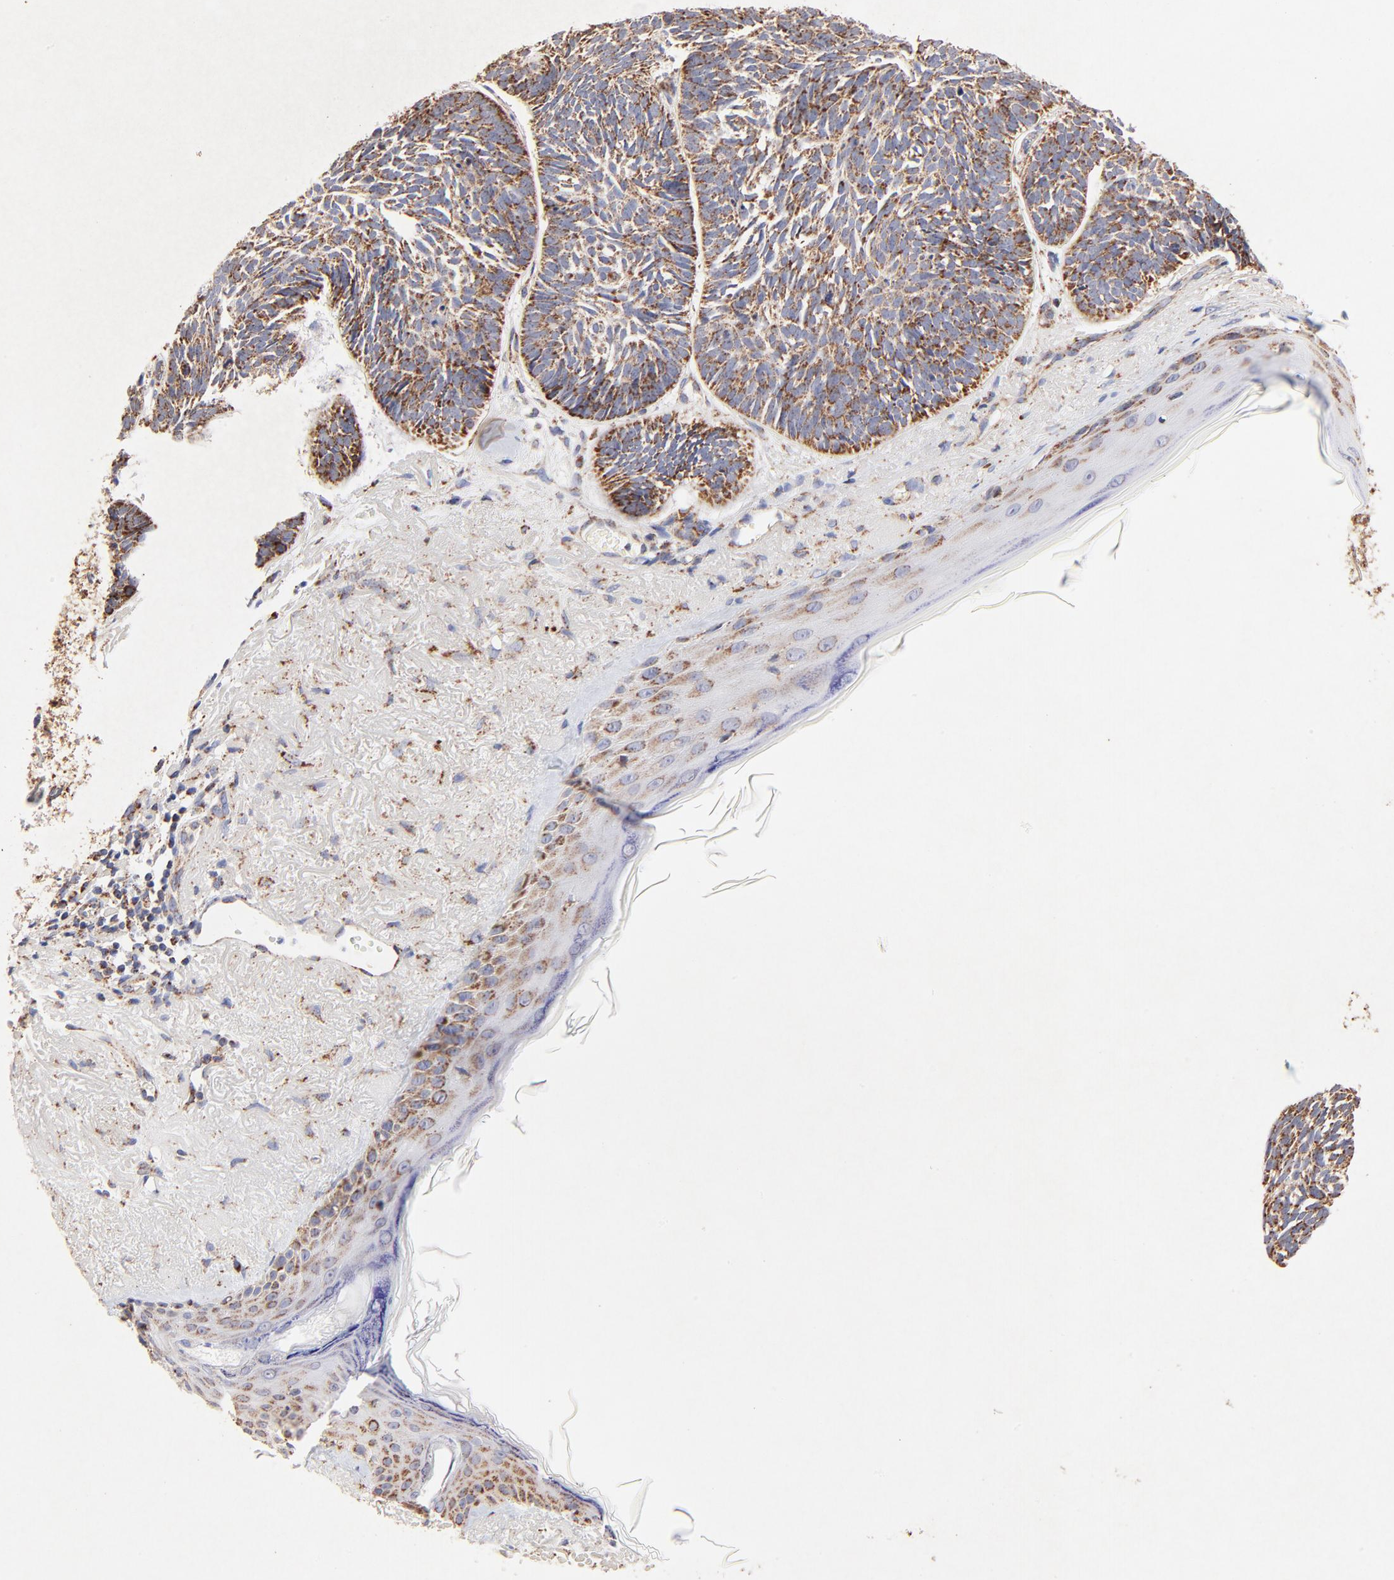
{"staining": {"intensity": "moderate", "quantity": ">75%", "location": "cytoplasmic/membranous"}, "tissue": "skin cancer", "cell_type": "Tumor cells", "image_type": "cancer", "snomed": [{"axis": "morphology", "description": "Basal cell carcinoma"}, {"axis": "topography", "description": "Skin"}], "caption": "Immunohistochemistry (IHC) of human skin cancer (basal cell carcinoma) demonstrates medium levels of moderate cytoplasmic/membranous positivity in approximately >75% of tumor cells.", "gene": "SSBP1", "patient": {"sex": "female", "age": 87}}